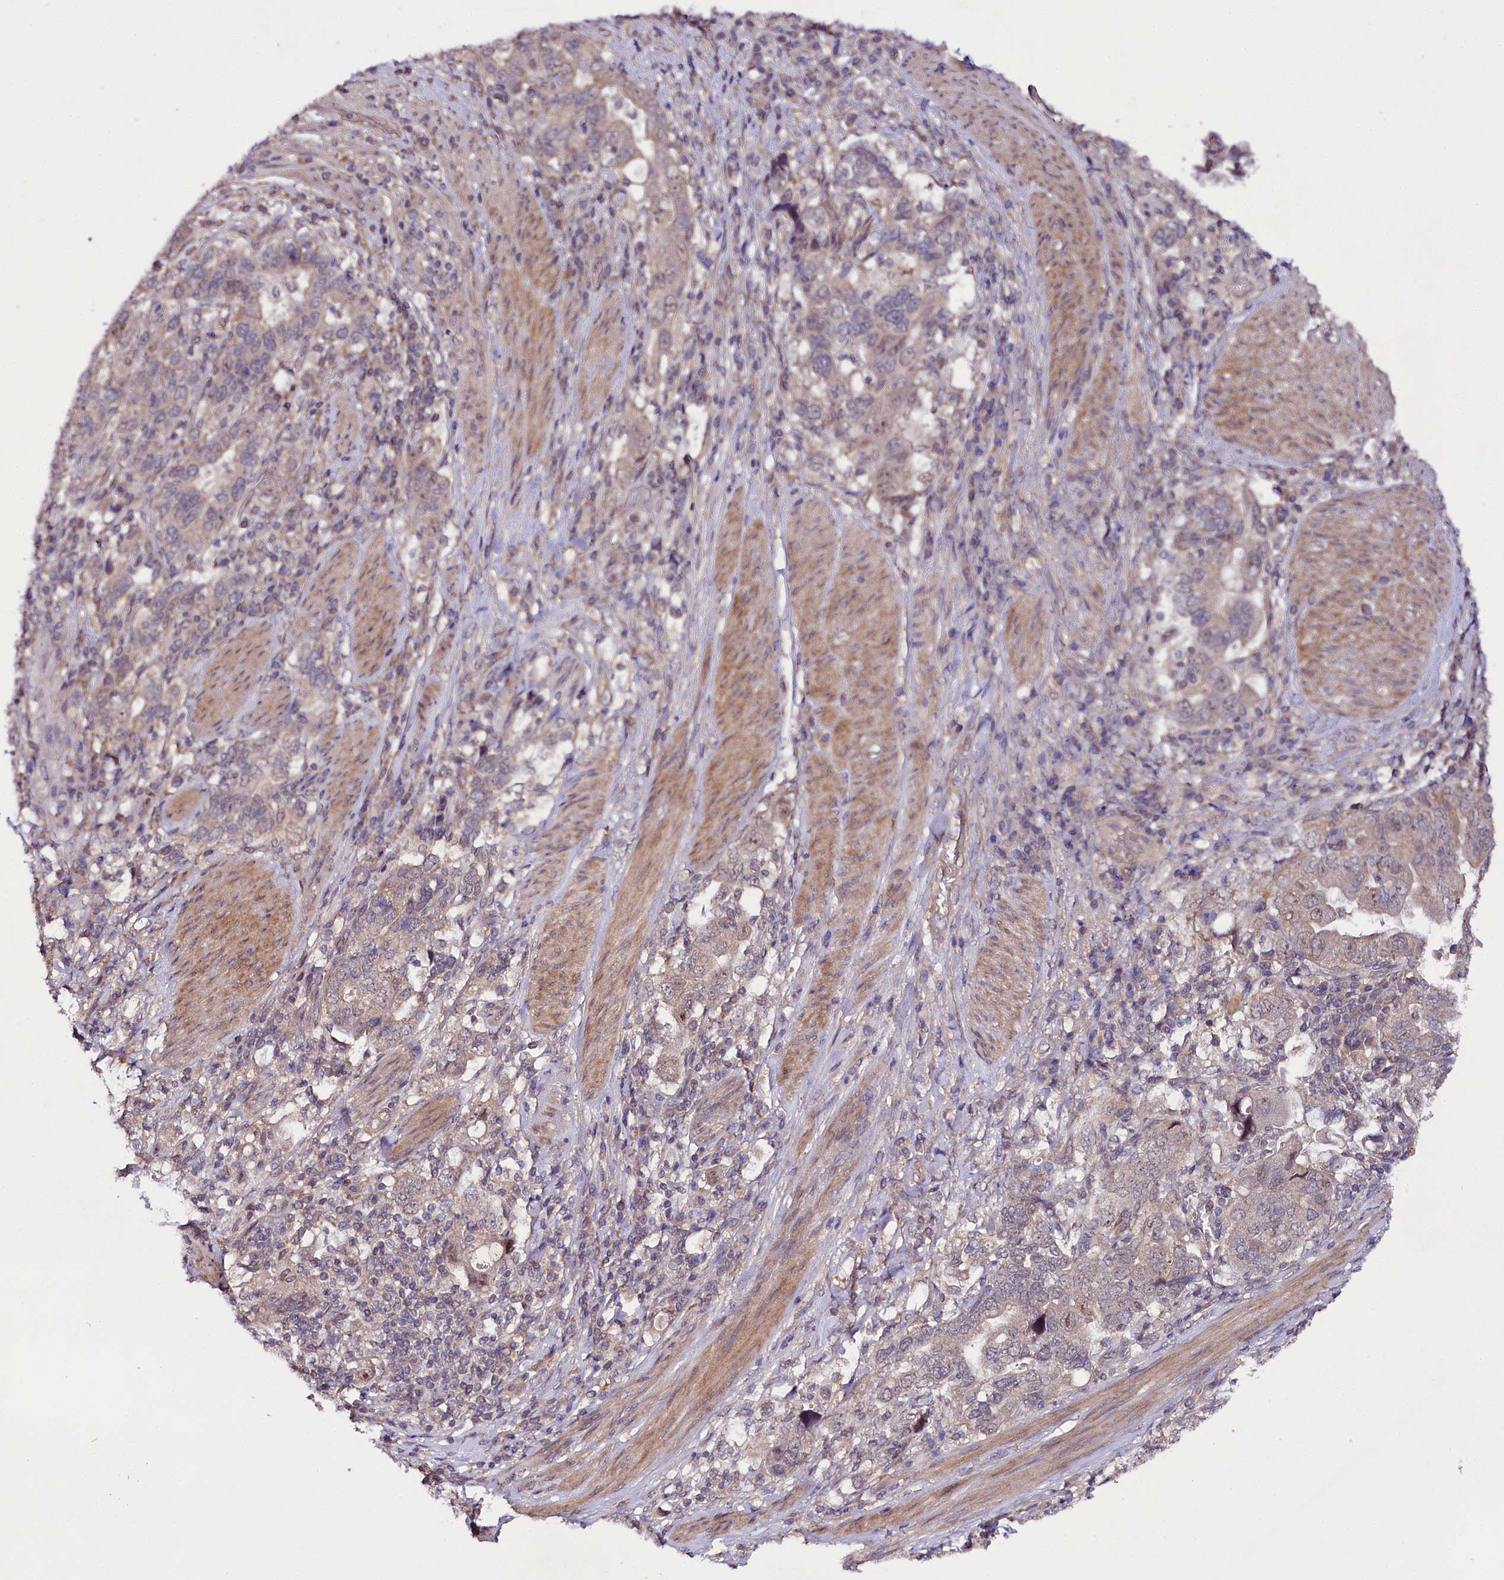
{"staining": {"intensity": "weak", "quantity": "<25%", "location": "cytoplasmic/membranous,nuclear"}, "tissue": "stomach cancer", "cell_type": "Tumor cells", "image_type": "cancer", "snomed": [{"axis": "morphology", "description": "Adenocarcinoma, NOS"}, {"axis": "topography", "description": "Stomach, upper"}], "caption": "Immunohistochemistry (IHC) photomicrograph of neoplastic tissue: stomach cancer stained with DAB (3,3'-diaminobenzidine) displays no significant protein staining in tumor cells.", "gene": "PHLDB1", "patient": {"sex": "male", "age": 62}}